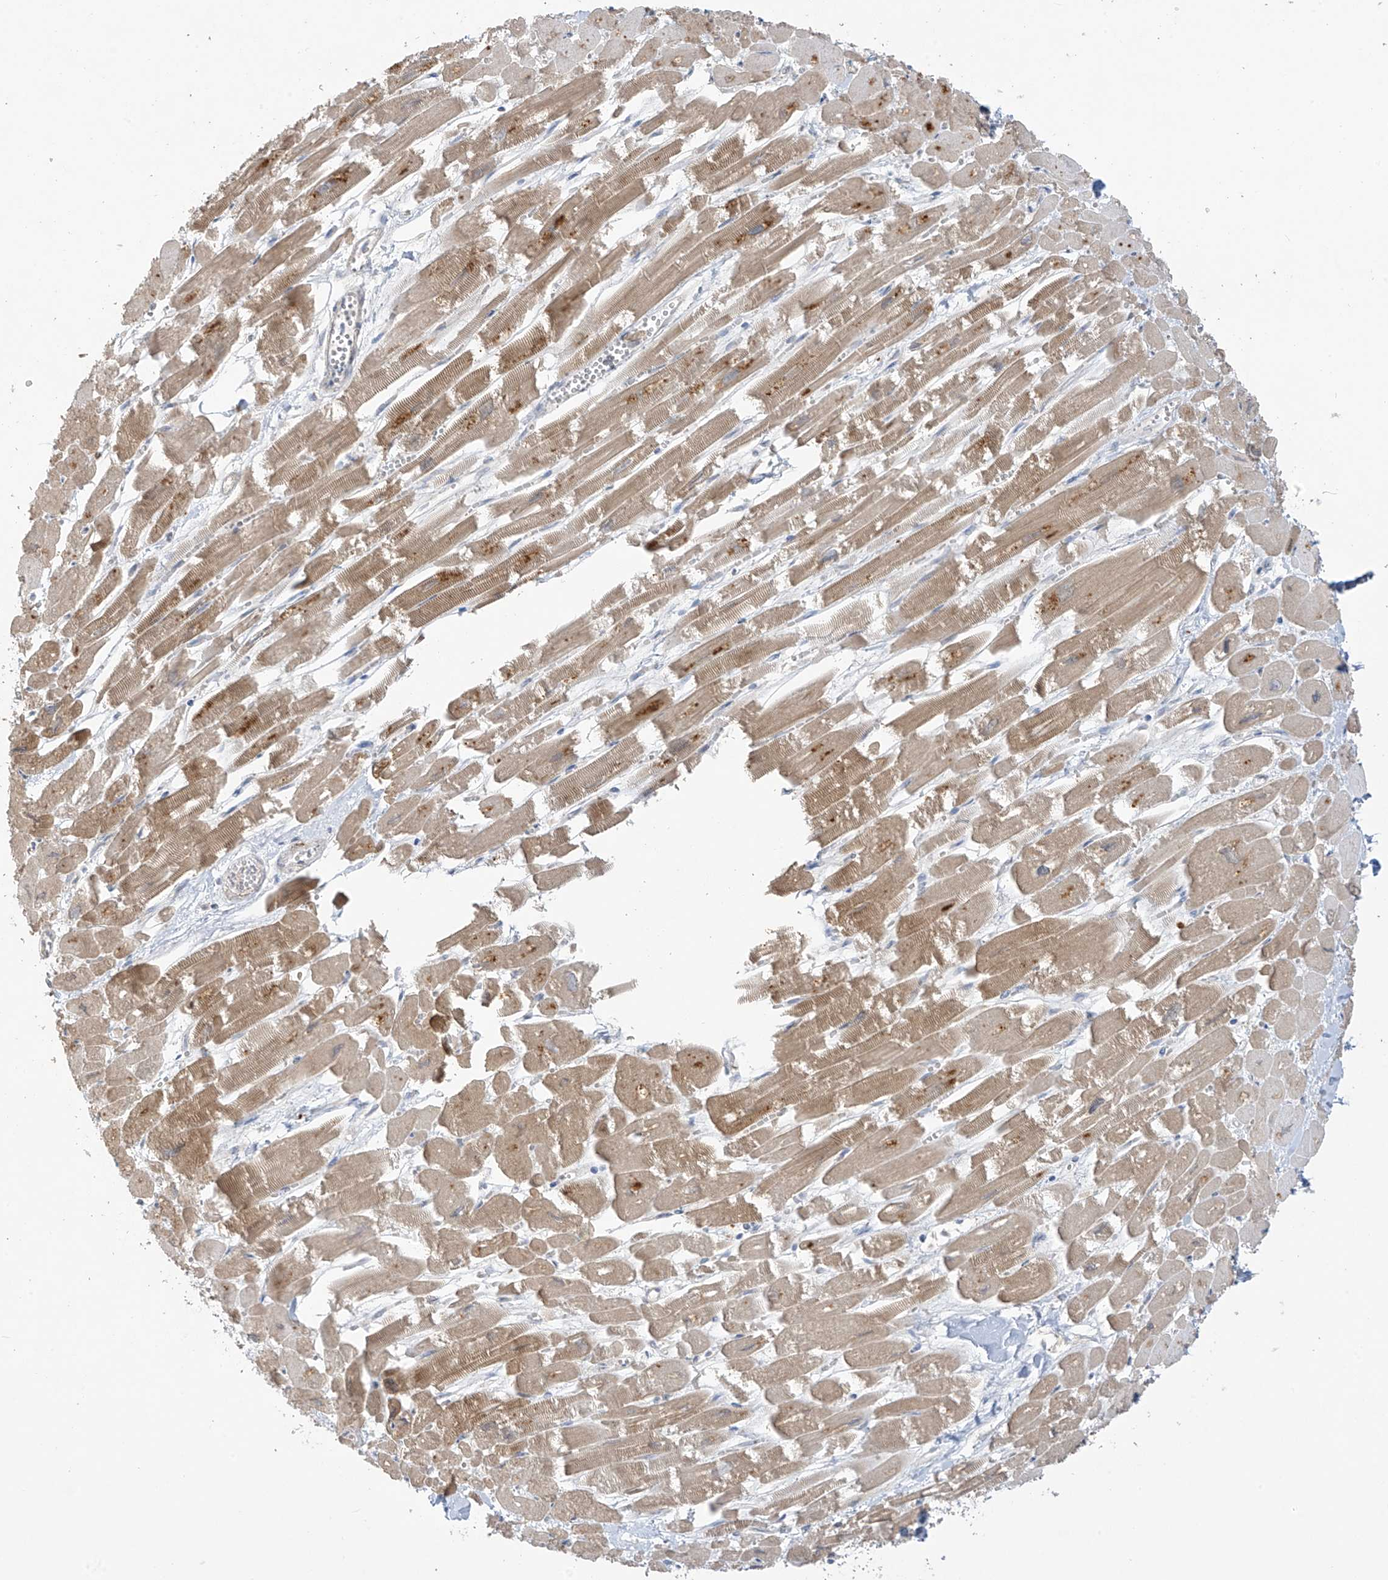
{"staining": {"intensity": "moderate", "quantity": ">75%", "location": "cytoplasmic/membranous"}, "tissue": "heart muscle", "cell_type": "Cardiomyocytes", "image_type": "normal", "snomed": [{"axis": "morphology", "description": "Normal tissue, NOS"}, {"axis": "topography", "description": "Heart"}], "caption": "Human heart muscle stained for a protein (brown) demonstrates moderate cytoplasmic/membranous positive staining in approximately >75% of cardiomyocytes.", "gene": "ANGEL2", "patient": {"sex": "male", "age": 54}}